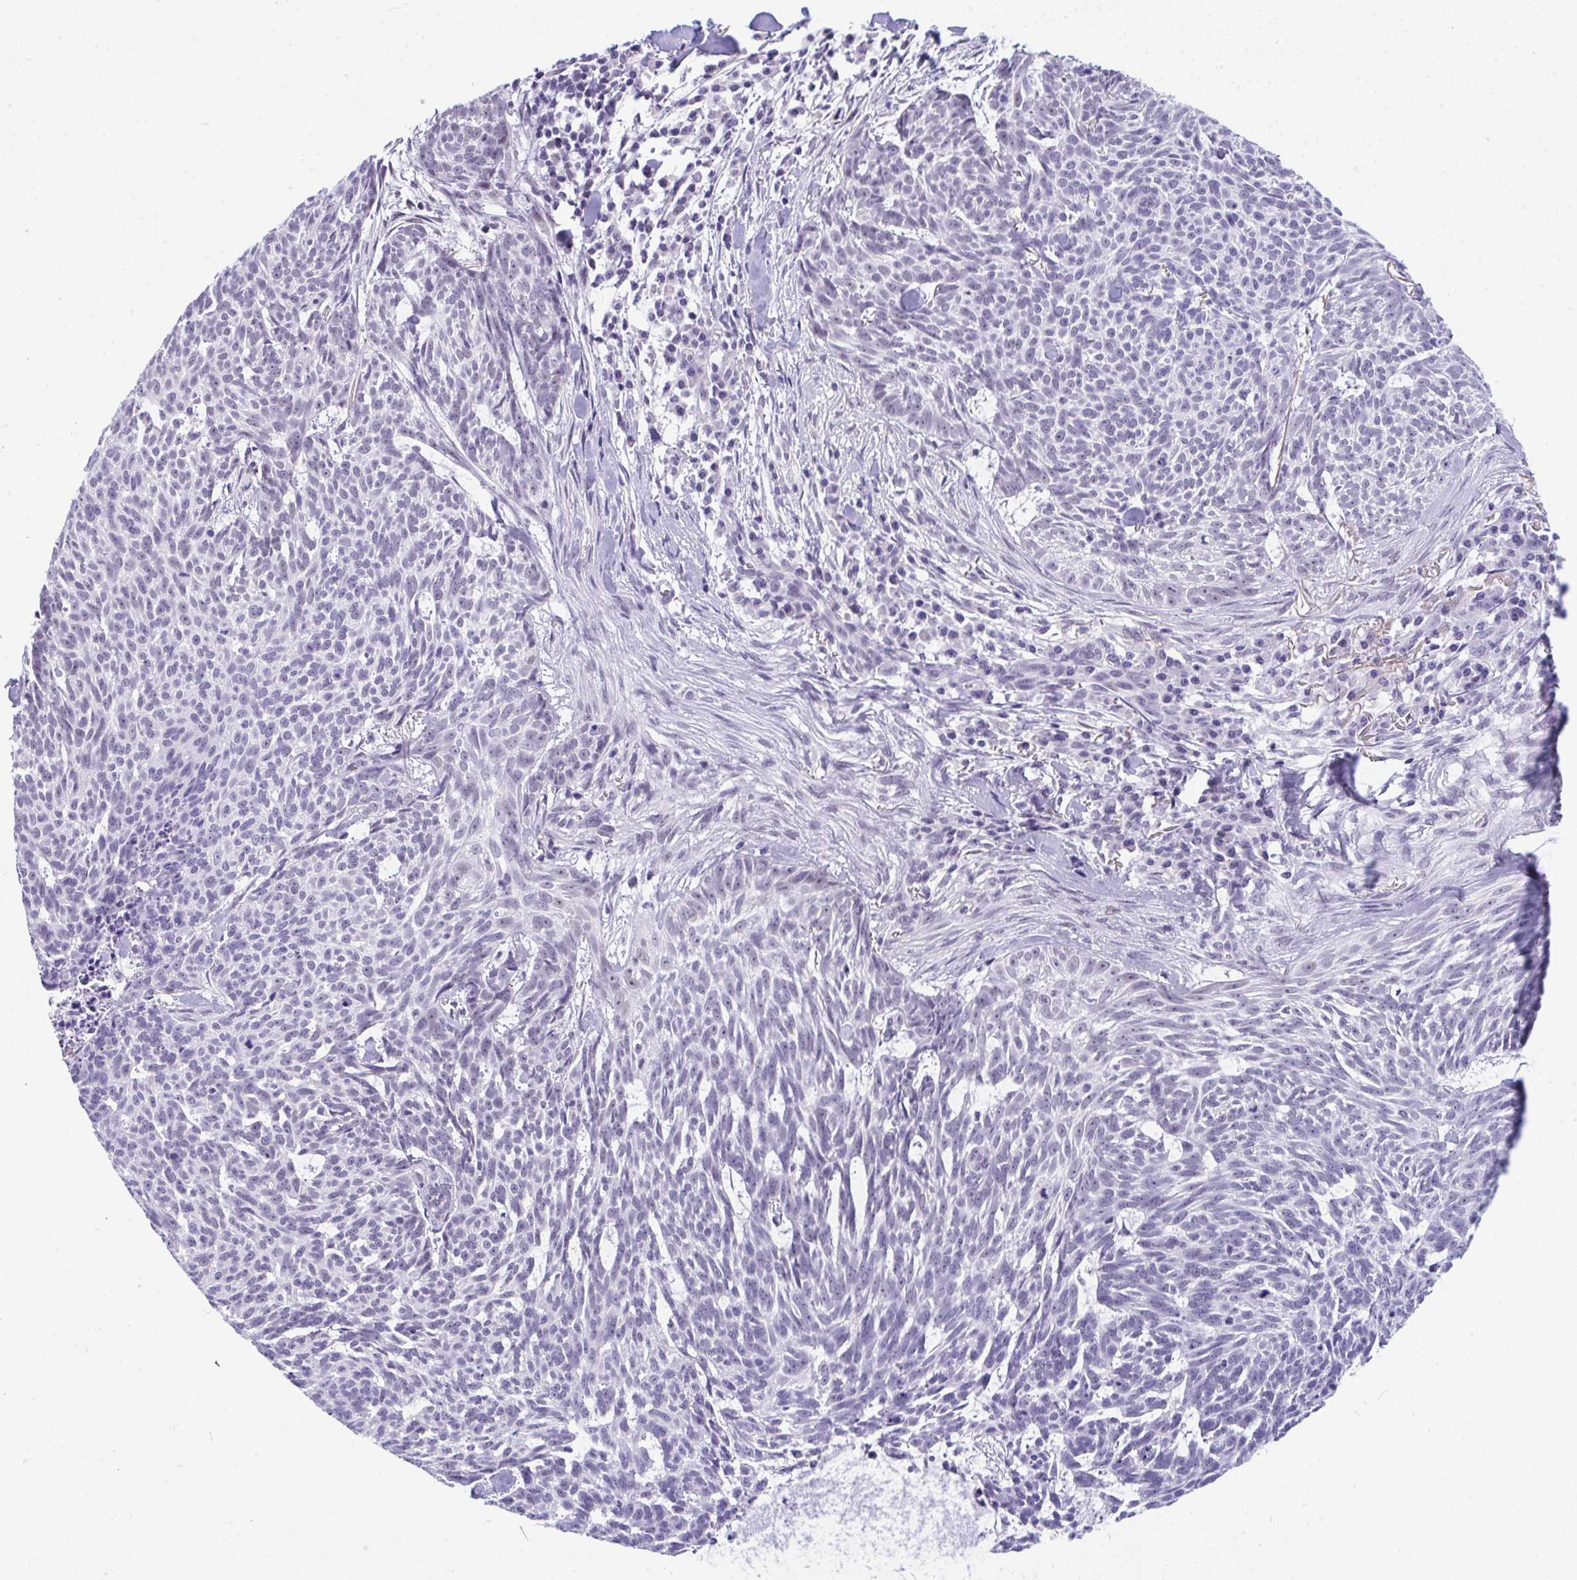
{"staining": {"intensity": "negative", "quantity": "none", "location": "none"}, "tissue": "skin cancer", "cell_type": "Tumor cells", "image_type": "cancer", "snomed": [{"axis": "morphology", "description": "Basal cell carcinoma"}, {"axis": "topography", "description": "Skin"}], "caption": "Micrograph shows no protein positivity in tumor cells of skin cancer tissue.", "gene": "CDK13", "patient": {"sex": "female", "age": 93}}